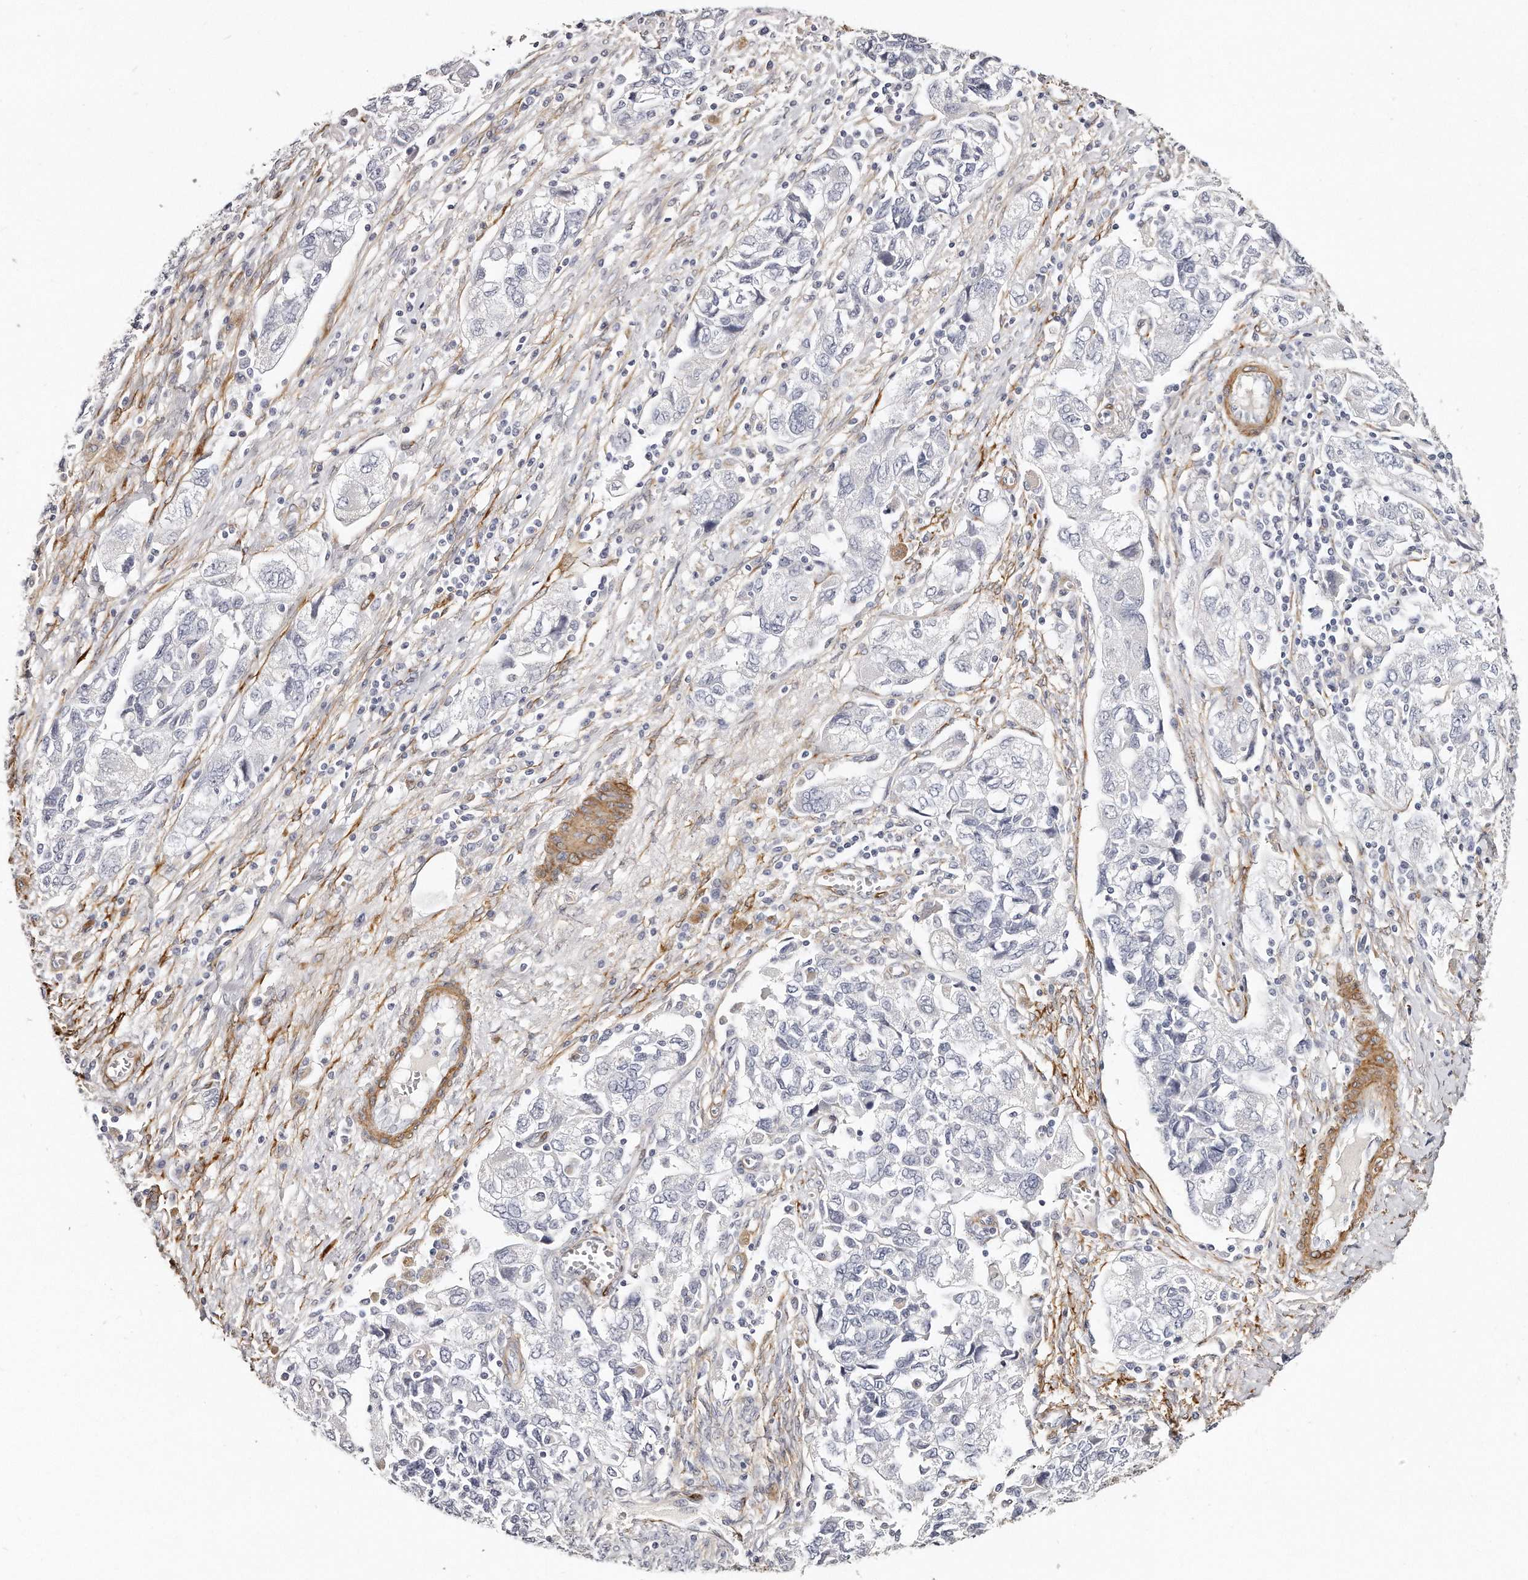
{"staining": {"intensity": "negative", "quantity": "none", "location": "none"}, "tissue": "ovarian cancer", "cell_type": "Tumor cells", "image_type": "cancer", "snomed": [{"axis": "morphology", "description": "Carcinoma, NOS"}, {"axis": "morphology", "description": "Cystadenocarcinoma, serous, NOS"}, {"axis": "topography", "description": "Ovary"}], "caption": "High power microscopy image of an IHC photomicrograph of carcinoma (ovarian), revealing no significant expression in tumor cells.", "gene": "LMOD1", "patient": {"sex": "female", "age": 69}}